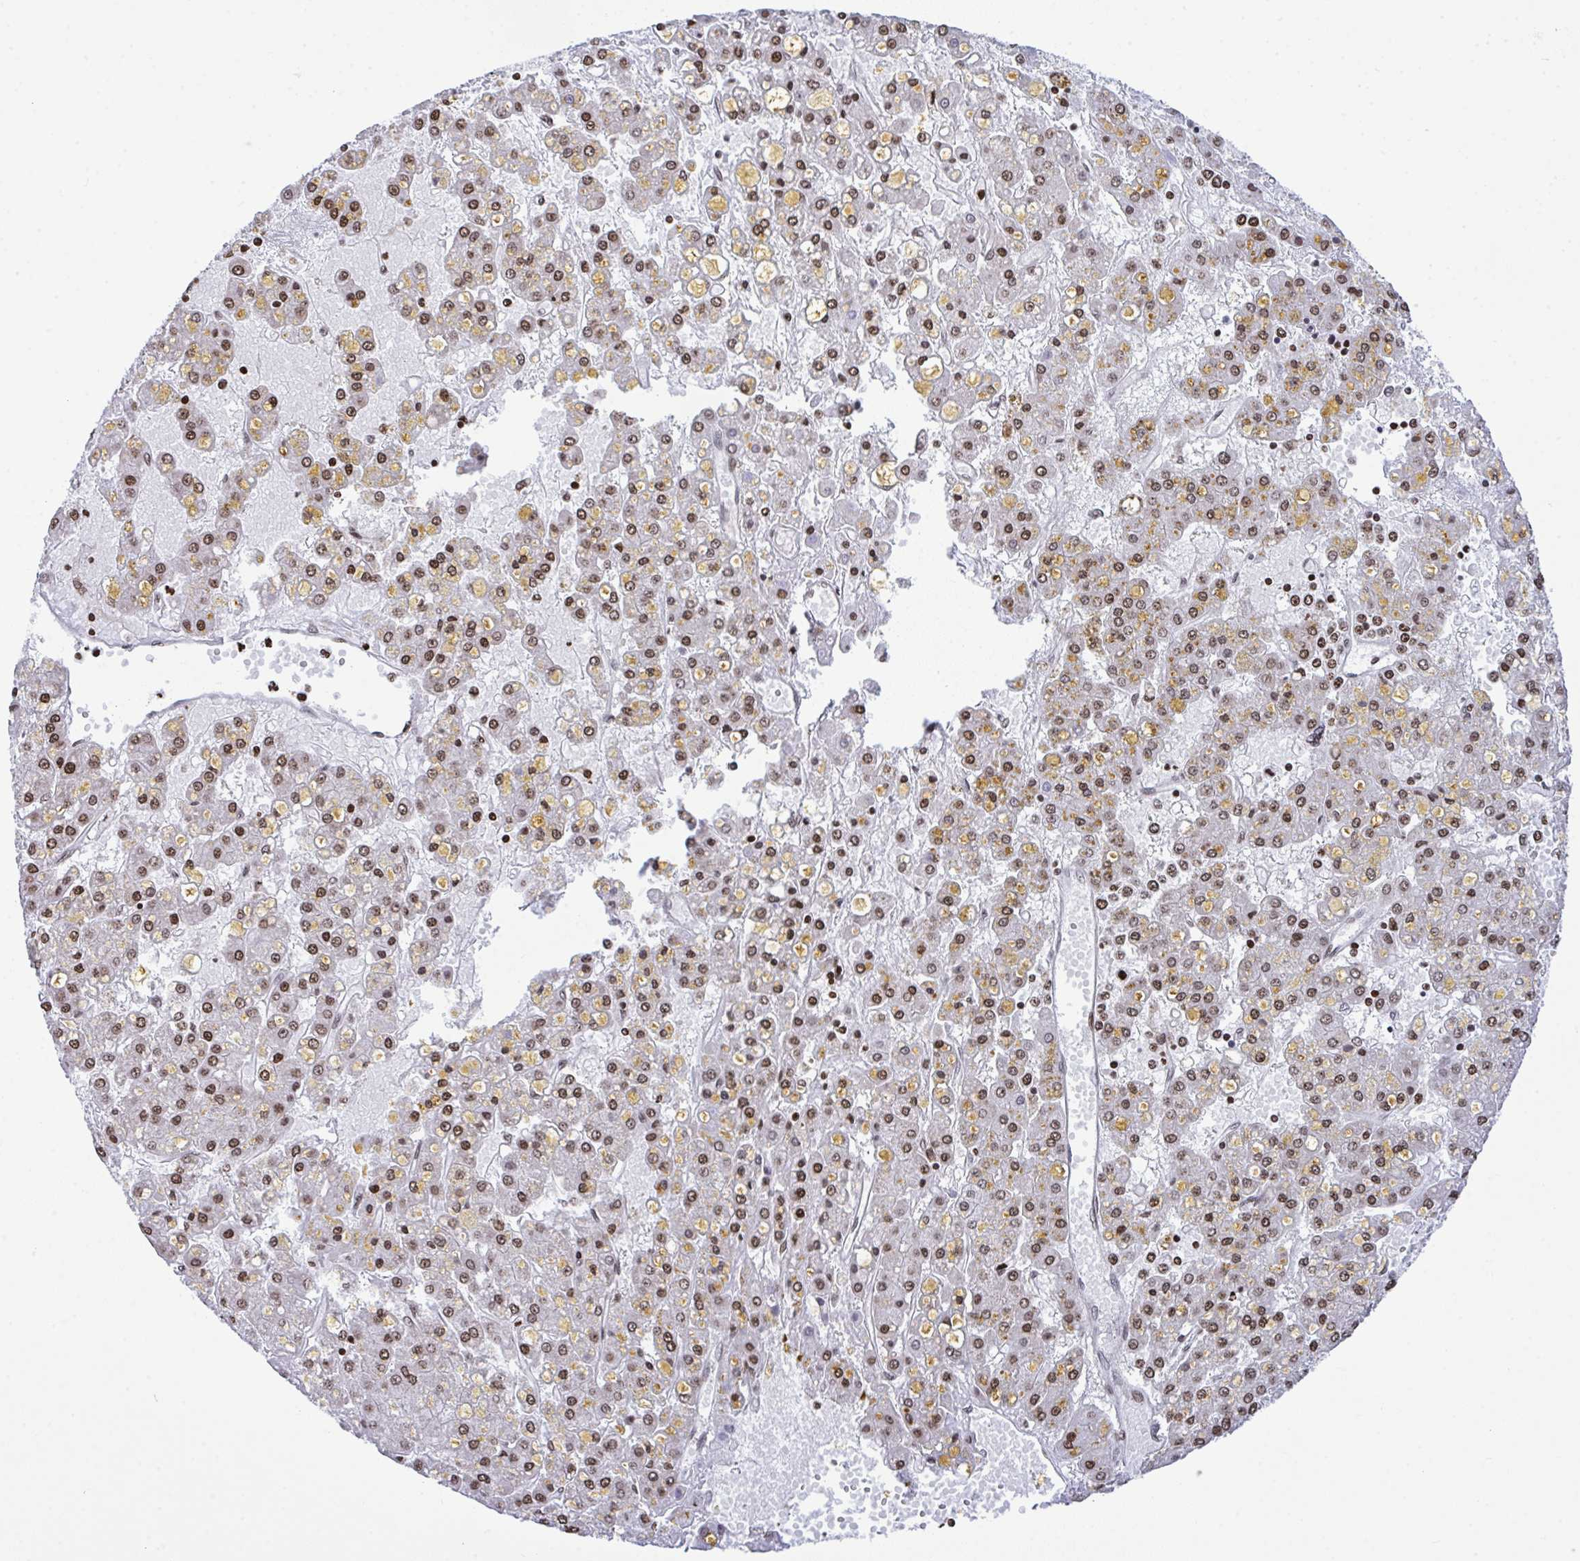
{"staining": {"intensity": "moderate", "quantity": ">75%", "location": "nuclear"}, "tissue": "liver cancer", "cell_type": "Tumor cells", "image_type": "cancer", "snomed": [{"axis": "morphology", "description": "Carcinoma, Hepatocellular, NOS"}, {"axis": "topography", "description": "Liver"}], "caption": "Immunohistochemistry of human liver cancer (hepatocellular carcinoma) exhibits medium levels of moderate nuclear staining in approximately >75% of tumor cells. (Brightfield microscopy of DAB IHC at high magnification).", "gene": "RAPGEF5", "patient": {"sex": "male", "age": 67}}